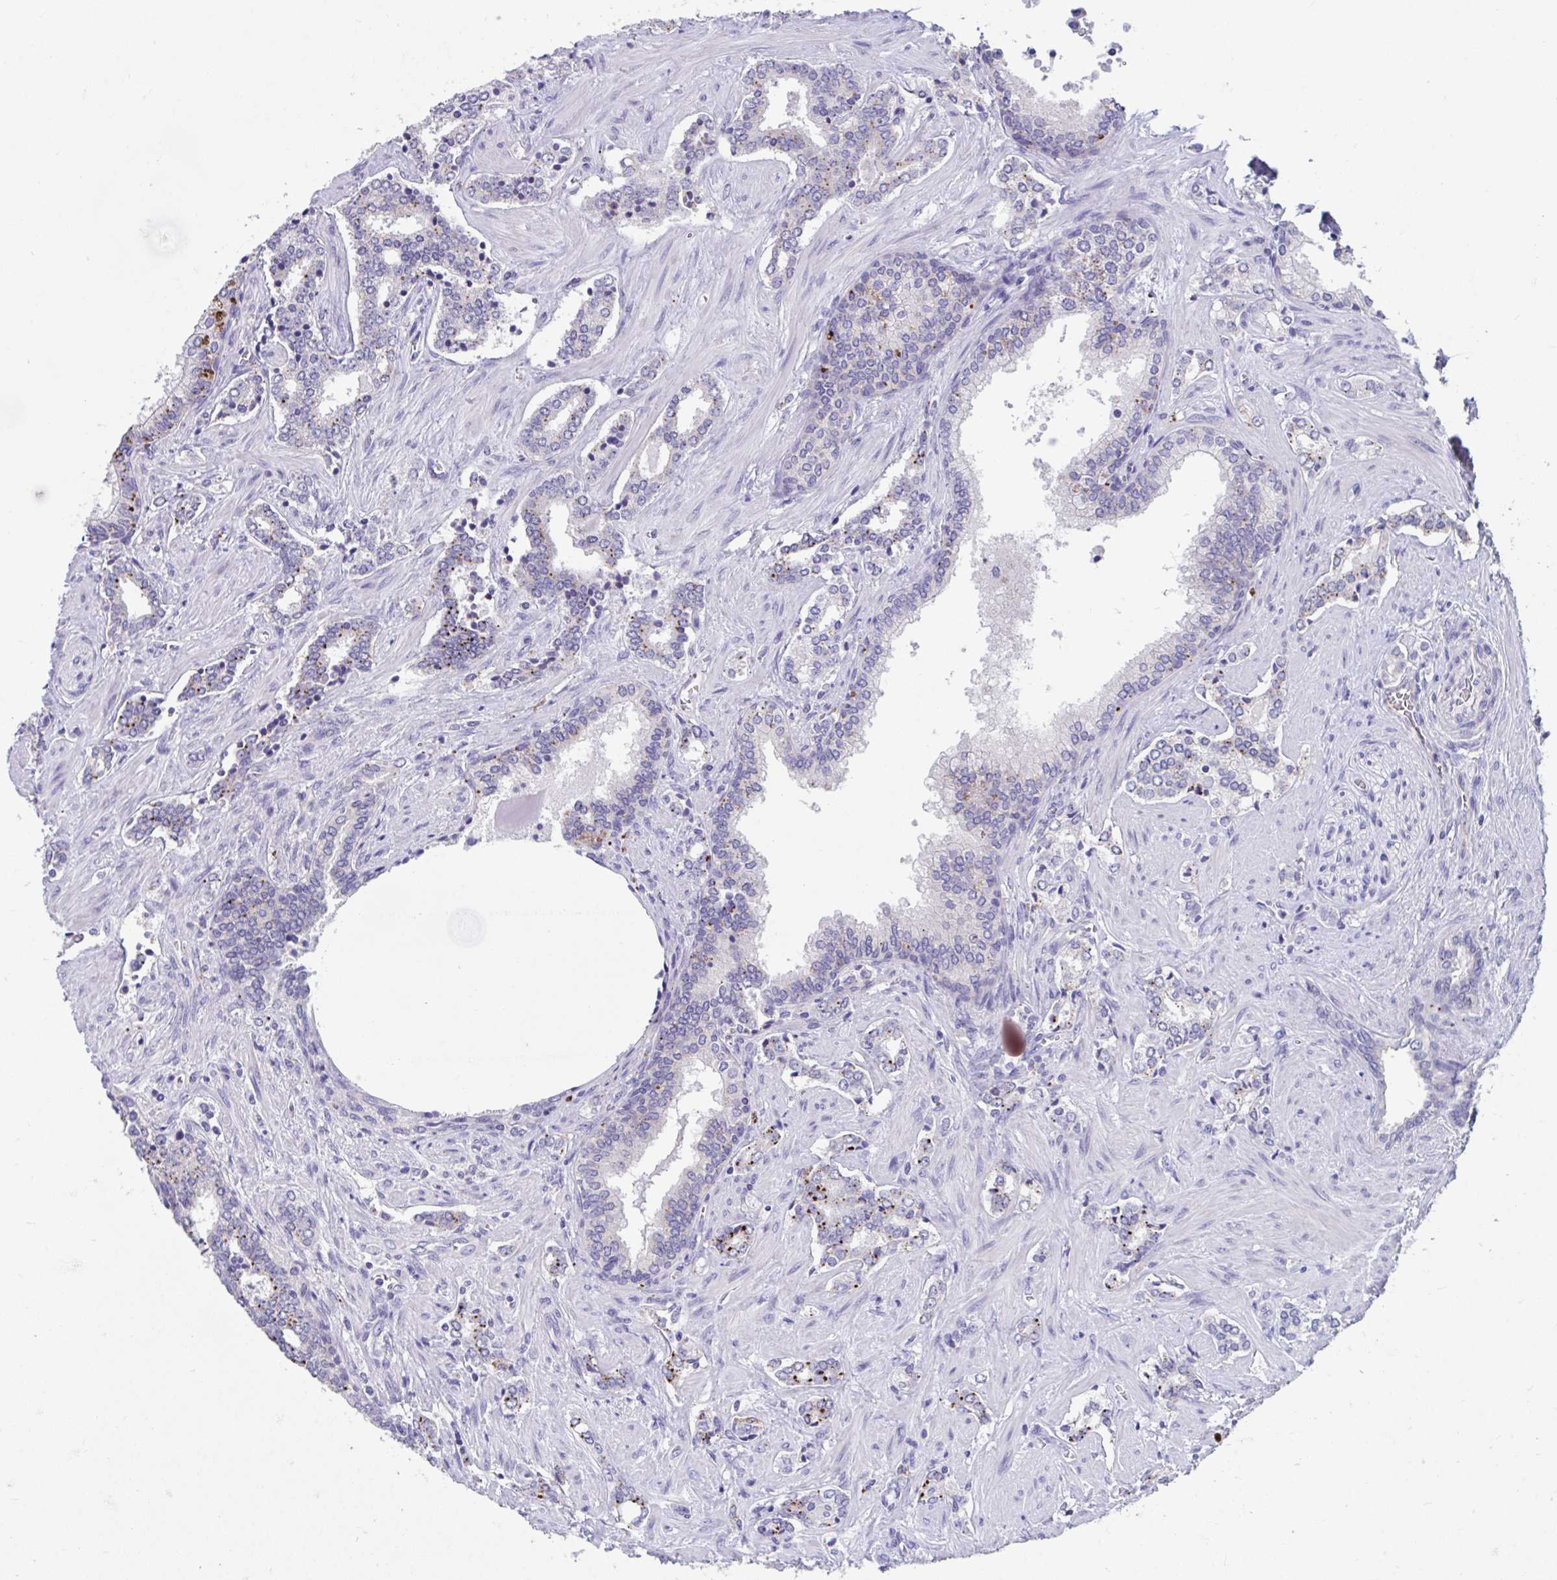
{"staining": {"intensity": "moderate", "quantity": "<25%", "location": "cytoplasmic/membranous"}, "tissue": "prostate cancer", "cell_type": "Tumor cells", "image_type": "cancer", "snomed": [{"axis": "morphology", "description": "Adenocarcinoma, High grade"}, {"axis": "topography", "description": "Prostate"}], "caption": "Immunohistochemistry (IHC) (DAB) staining of human prostate cancer (high-grade adenocarcinoma) reveals moderate cytoplasmic/membranous protein positivity in about <25% of tumor cells.", "gene": "GPR162", "patient": {"sex": "male", "age": 60}}